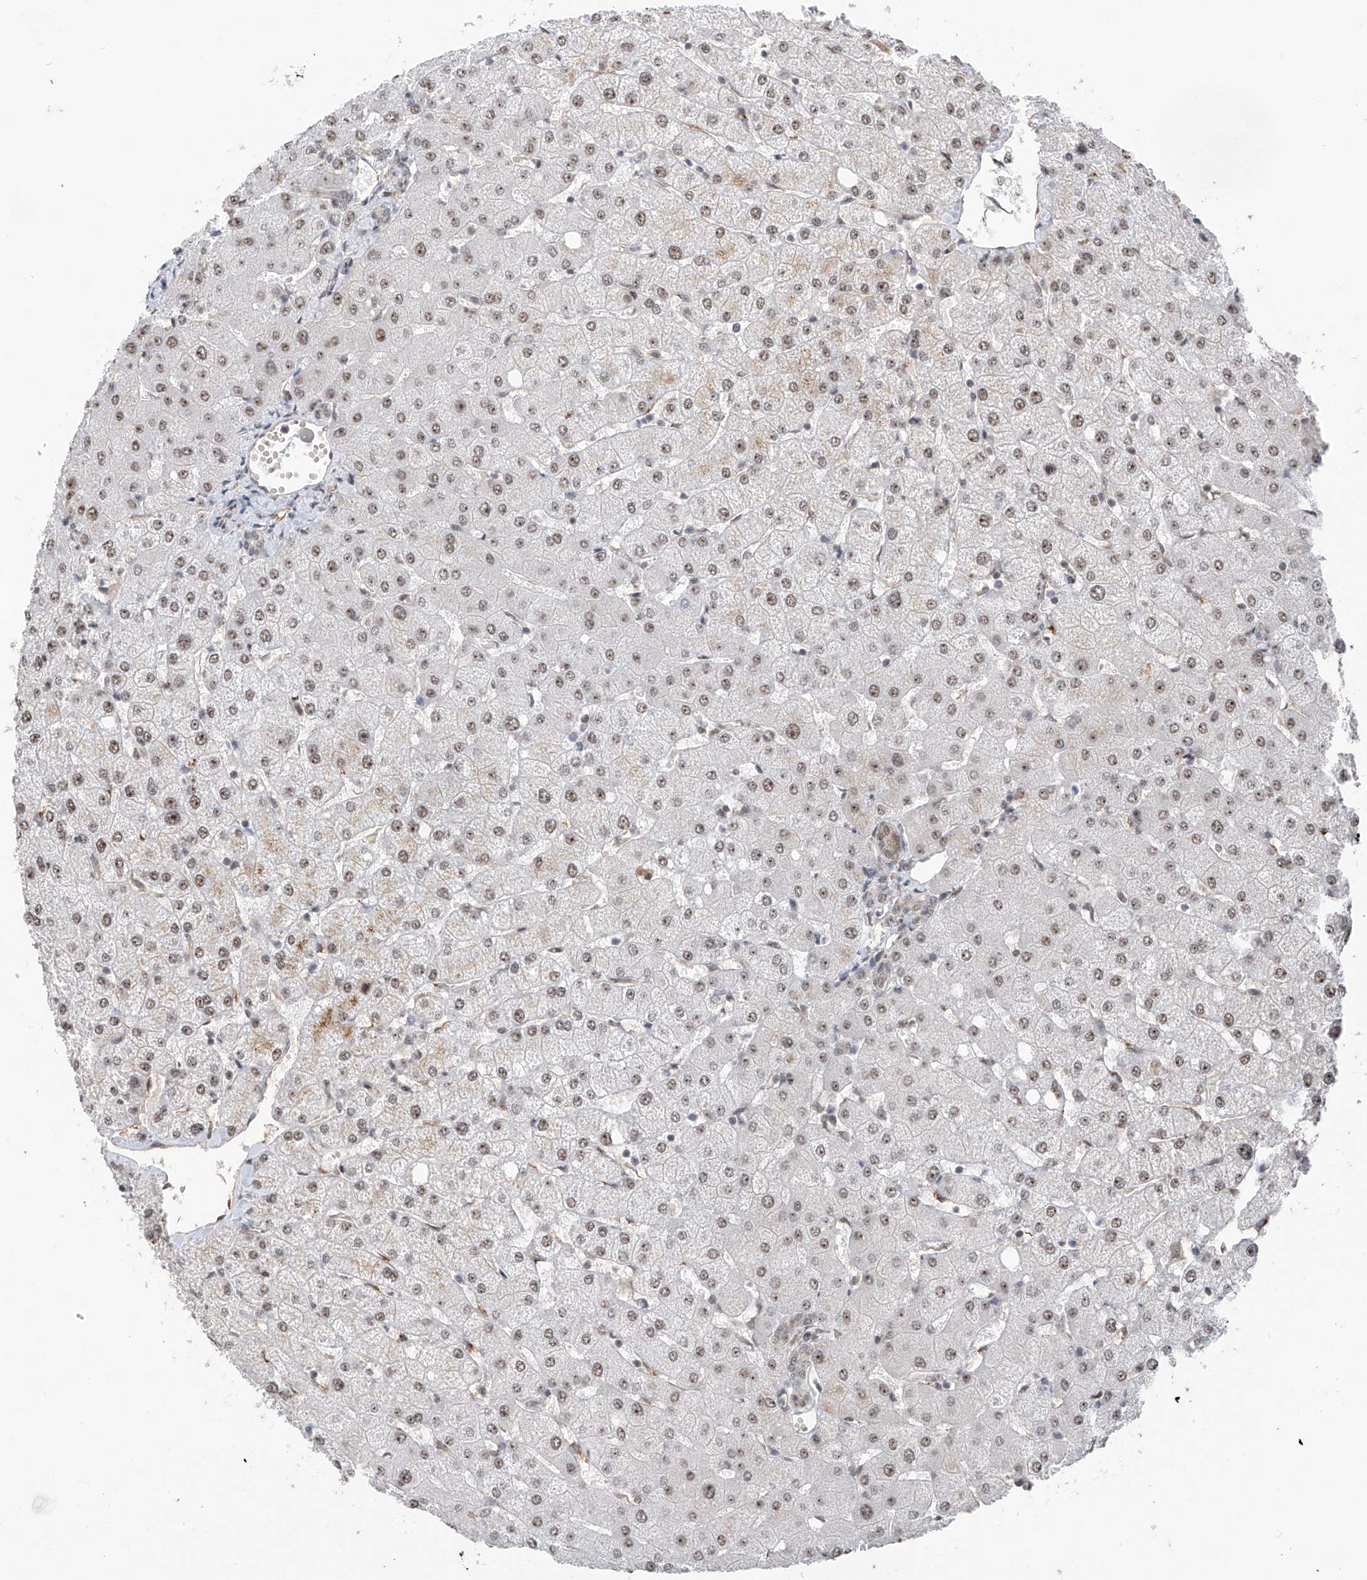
{"staining": {"intensity": "negative", "quantity": "none", "location": "none"}, "tissue": "liver", "cell_type": "Cholangiocytes", "image_type": "normal", "snomed": [{"axis": "morphology", "description": "Normal tissue, NOS"}, {"axis": "topography", "description": "Liver"}], "caption": "Immunohistochemistry (IHC) histopathology image of normal liver: human liver stained with DAB (3,3'-diaminobenzidine) displays no significant protein staining in cholangiocytes.", "gene": "C1orf131", "patient": {"sex": "female", "age": 54}}